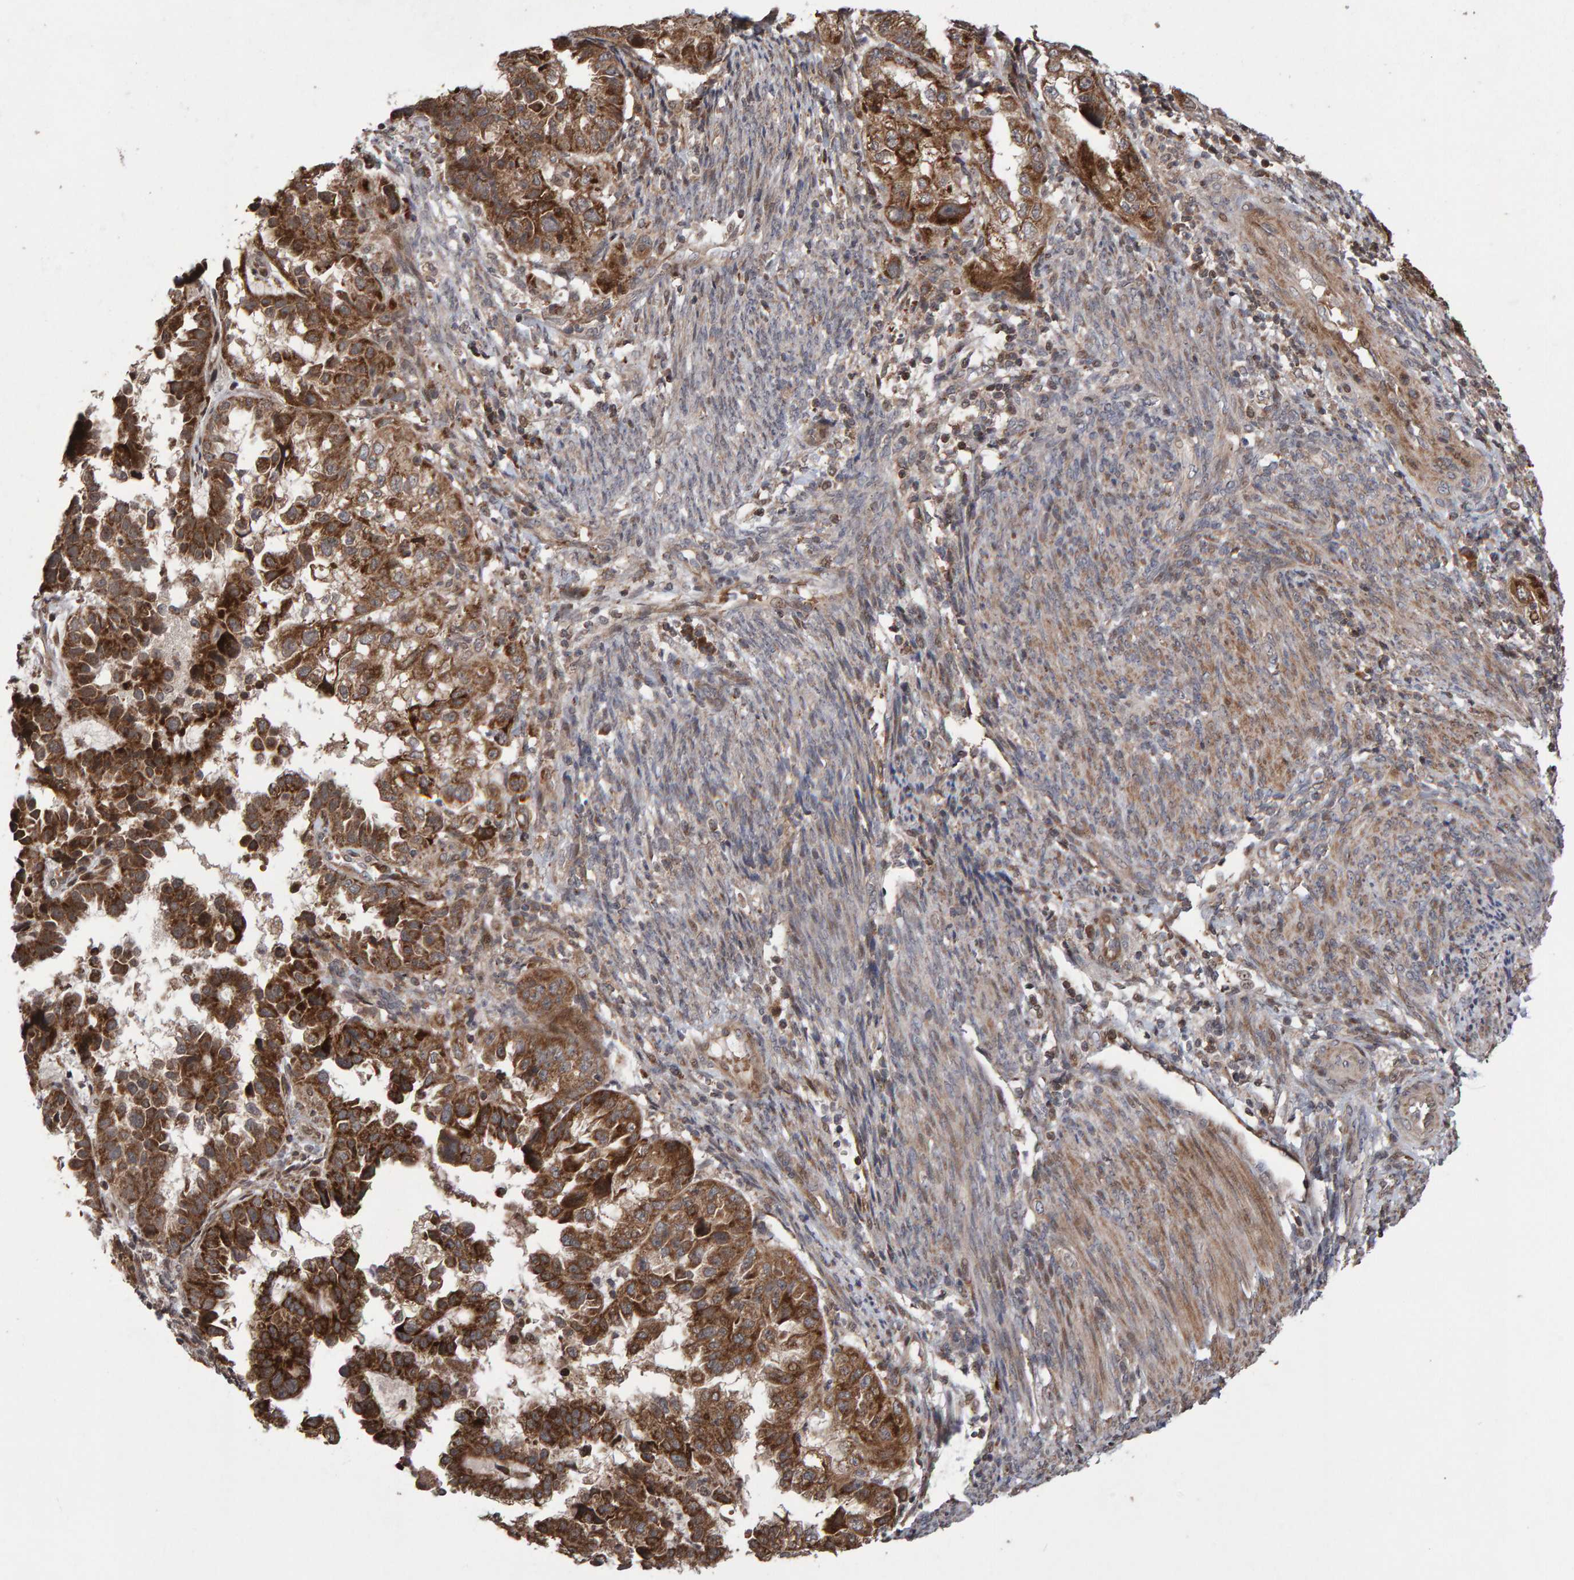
{"staining": {"intensity": "strong", "quantity": ">75%", "location": "cytoplasmic/membranous"}, "tissue": "endometrial cancer", "cell_type": "Tumor cells", "image_type": "cancer", "snomed": [{"axis": "morphology", "description": "Adenocarcinoma, NOS"}, {"axis": "topography", "description": "Endometrium"}], "caption": "Tumor cells reveal high levels of strong cytoplasmic/membranous positivity in about >75% of cells in endometrial adenocarcinoma. The staining is performed using DAB brown chromogen to label protein expression. The nuclei are counter-stained blue using hematoxylin.", "gene": "PECR", "patient": {"sex": "female", "age": 85}}